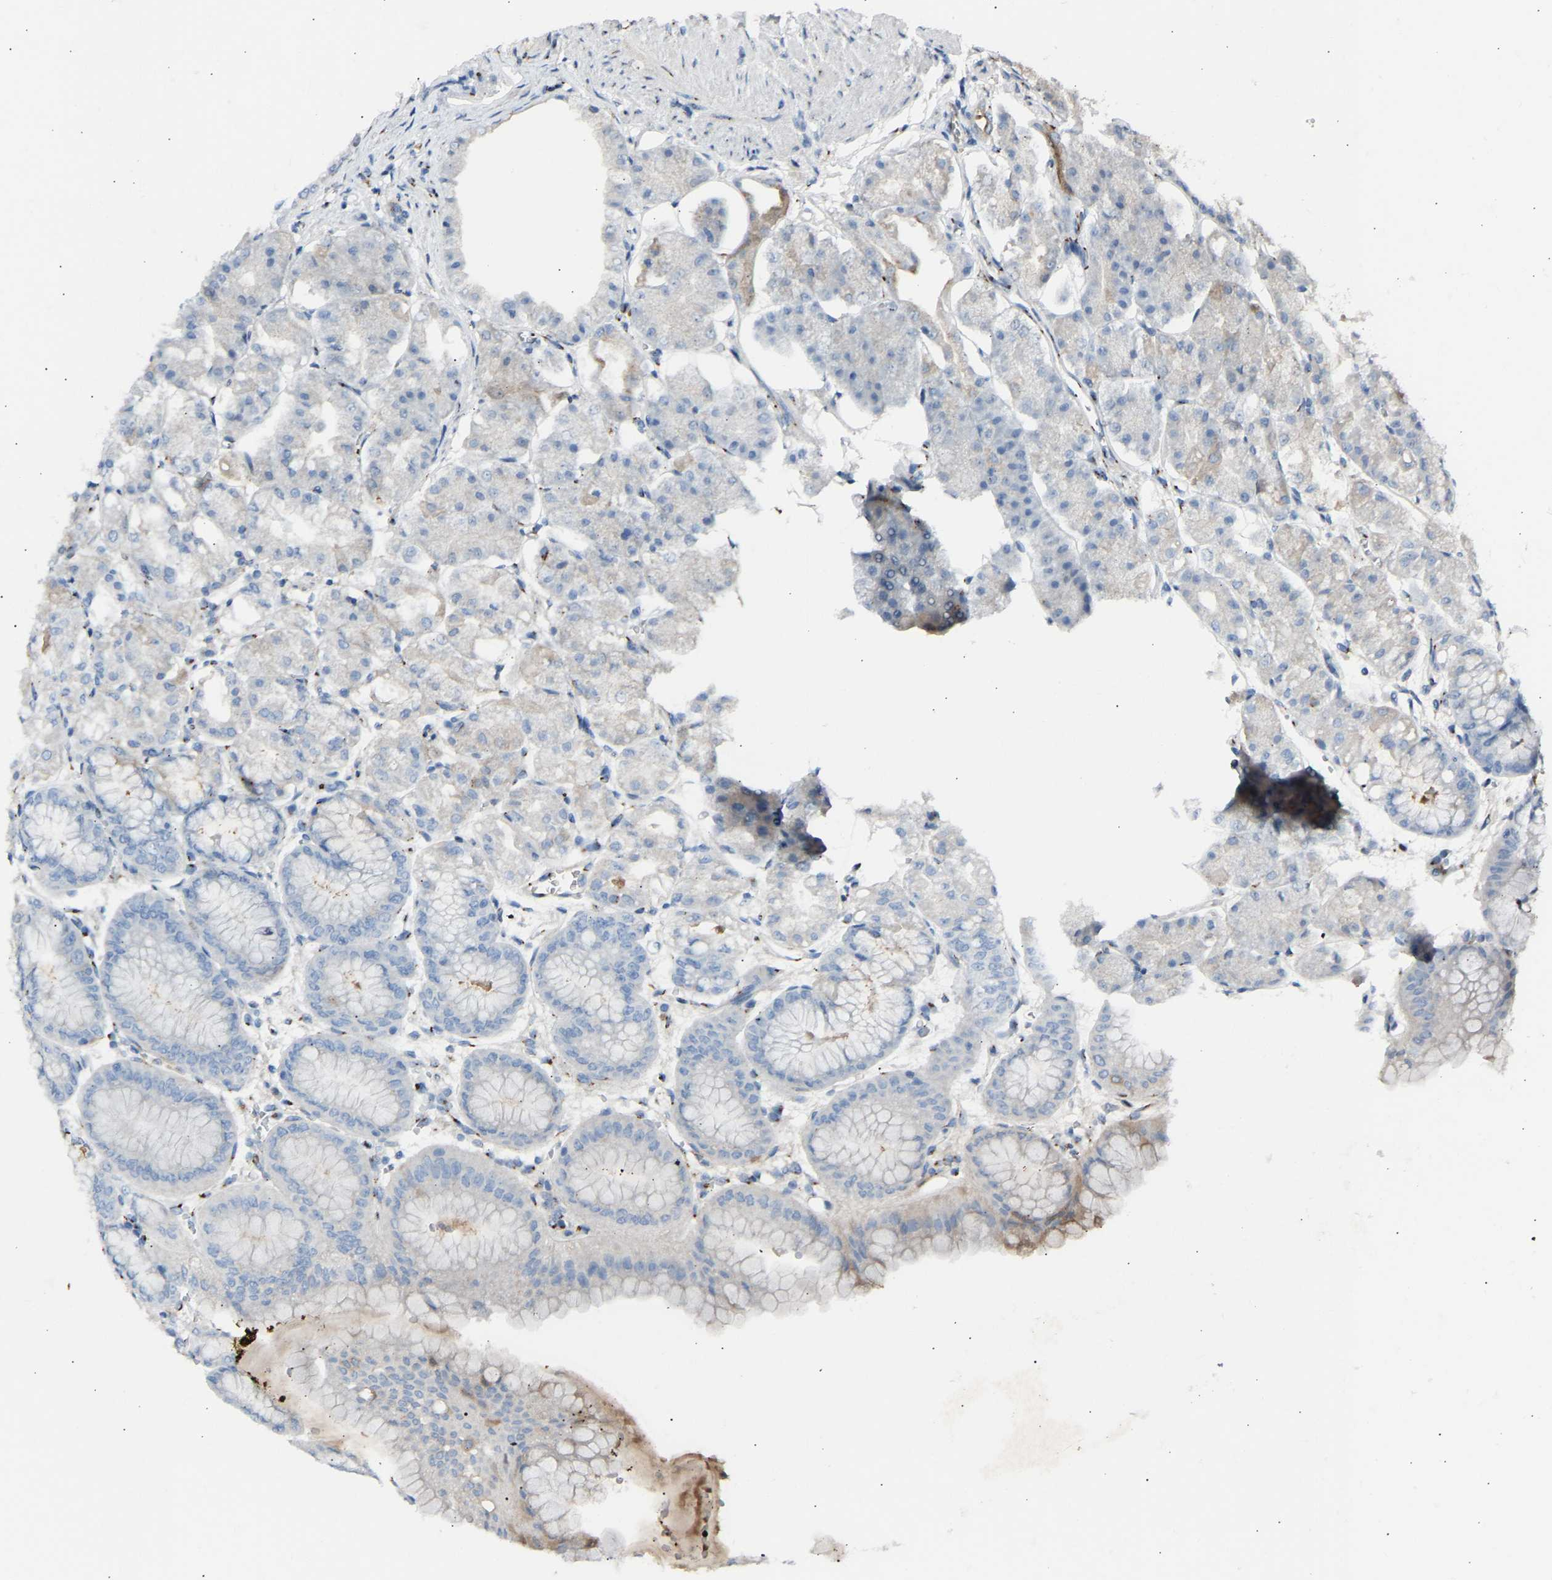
{"staining": {"intensity": "moderate", "quantity": "25%-75%", "location": "cytoplasmic/membranous"}, "tissue": "stomach", "cell_type": "Glandular cells", "image_type": "normal", "snomed": [{"axis": "morphology", "description": "Normal tissue, NOS"}, {"axis": "topography", "description": "Stomach, lower"}], "caption": "IHC (DAB (3,3'-diaminobenzidine)) staining of benign human stomach demonstrates moderate cytoplasmic/membranous protein staining in about 25%-75% of glandular cells. Using DAB (3,3'-diaminobenzidine) (brown) and hematoxylin (blue) stains, captured at high magnification using brightfield microscopy.", "gene": "CYREN", "patient": {"sex": "male", "age": 71}}